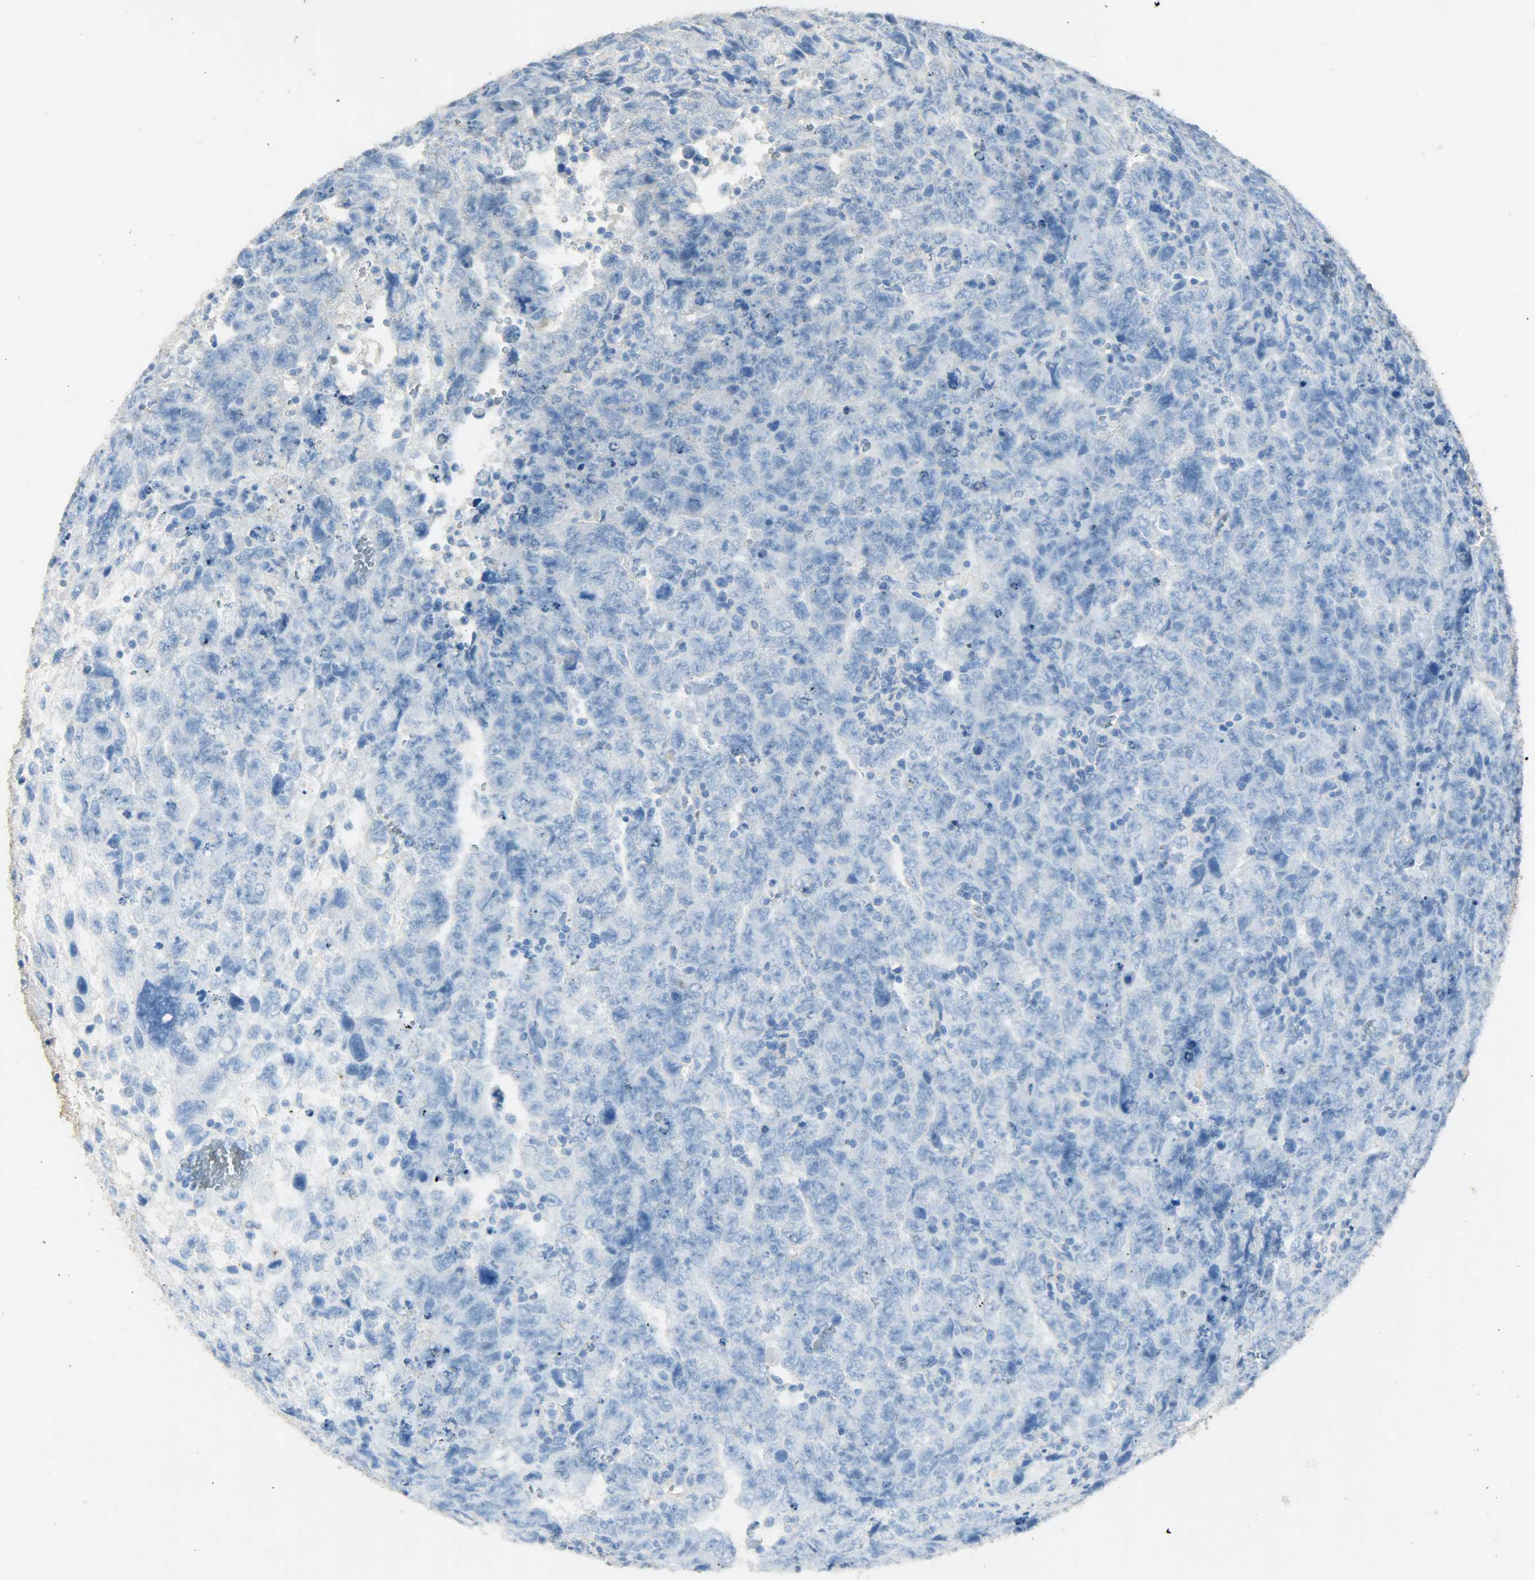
{"staining": {"intensity": "negative", "quantity": "none", "location": "none"}, "tissue": "testis cancer", "cell_type": "Tumor cells", "image_type": "cancer", "snomed": [{"axis": "morphology", "description": "Carcinoma, Embryonal, NOS"}, {"axis": "topography", "description": "Testis"}], "caption": "Immunohistochemistry of testis embryonal carcinoma demonstrates no staining in tumor cells.", "gene": "ASB9", "patient": {"sex": "male", "age": 28}}